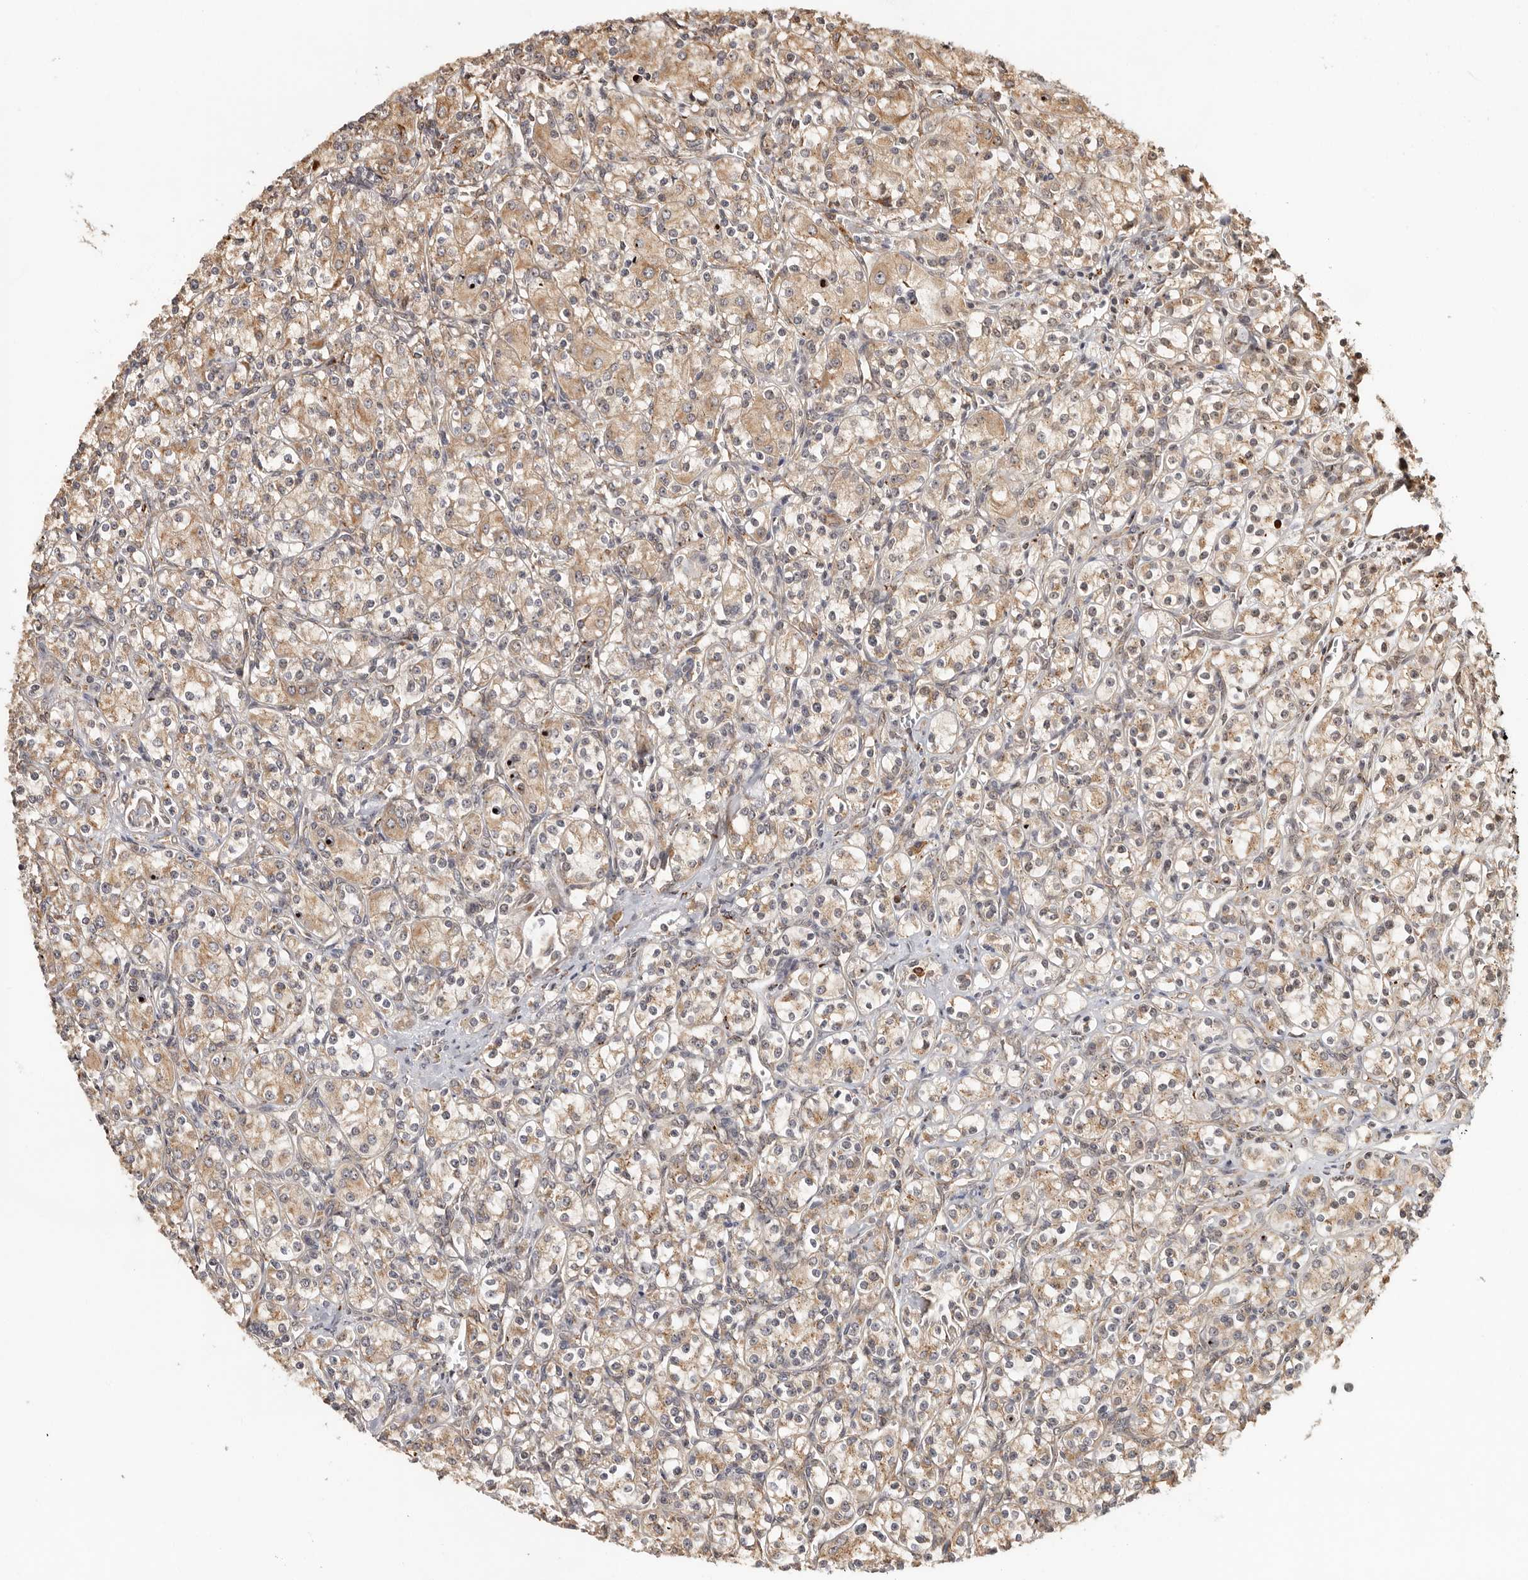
{"staining": {"intensity": "moderate", "quantity": ">75%", "location": "cytoplasmic/membranous"}, "tissue": "renal cancer", "cell_type": "Tumor cells", "image_type": "cancer", "snomed": [{"axis": "morphology", "description": "Adenocarcinoma, NOS"}, {"axis": "topography", "description": "Kidney"}], "caption": "Human renal cancer (adenocarcinoma) stained for a protein (brown) reveals moderate cytoplasmic/membranous positive expression in about >75% of tumor cells.", "gene": "ZNF83", "patient": {"sex": "male", "age": 77}}